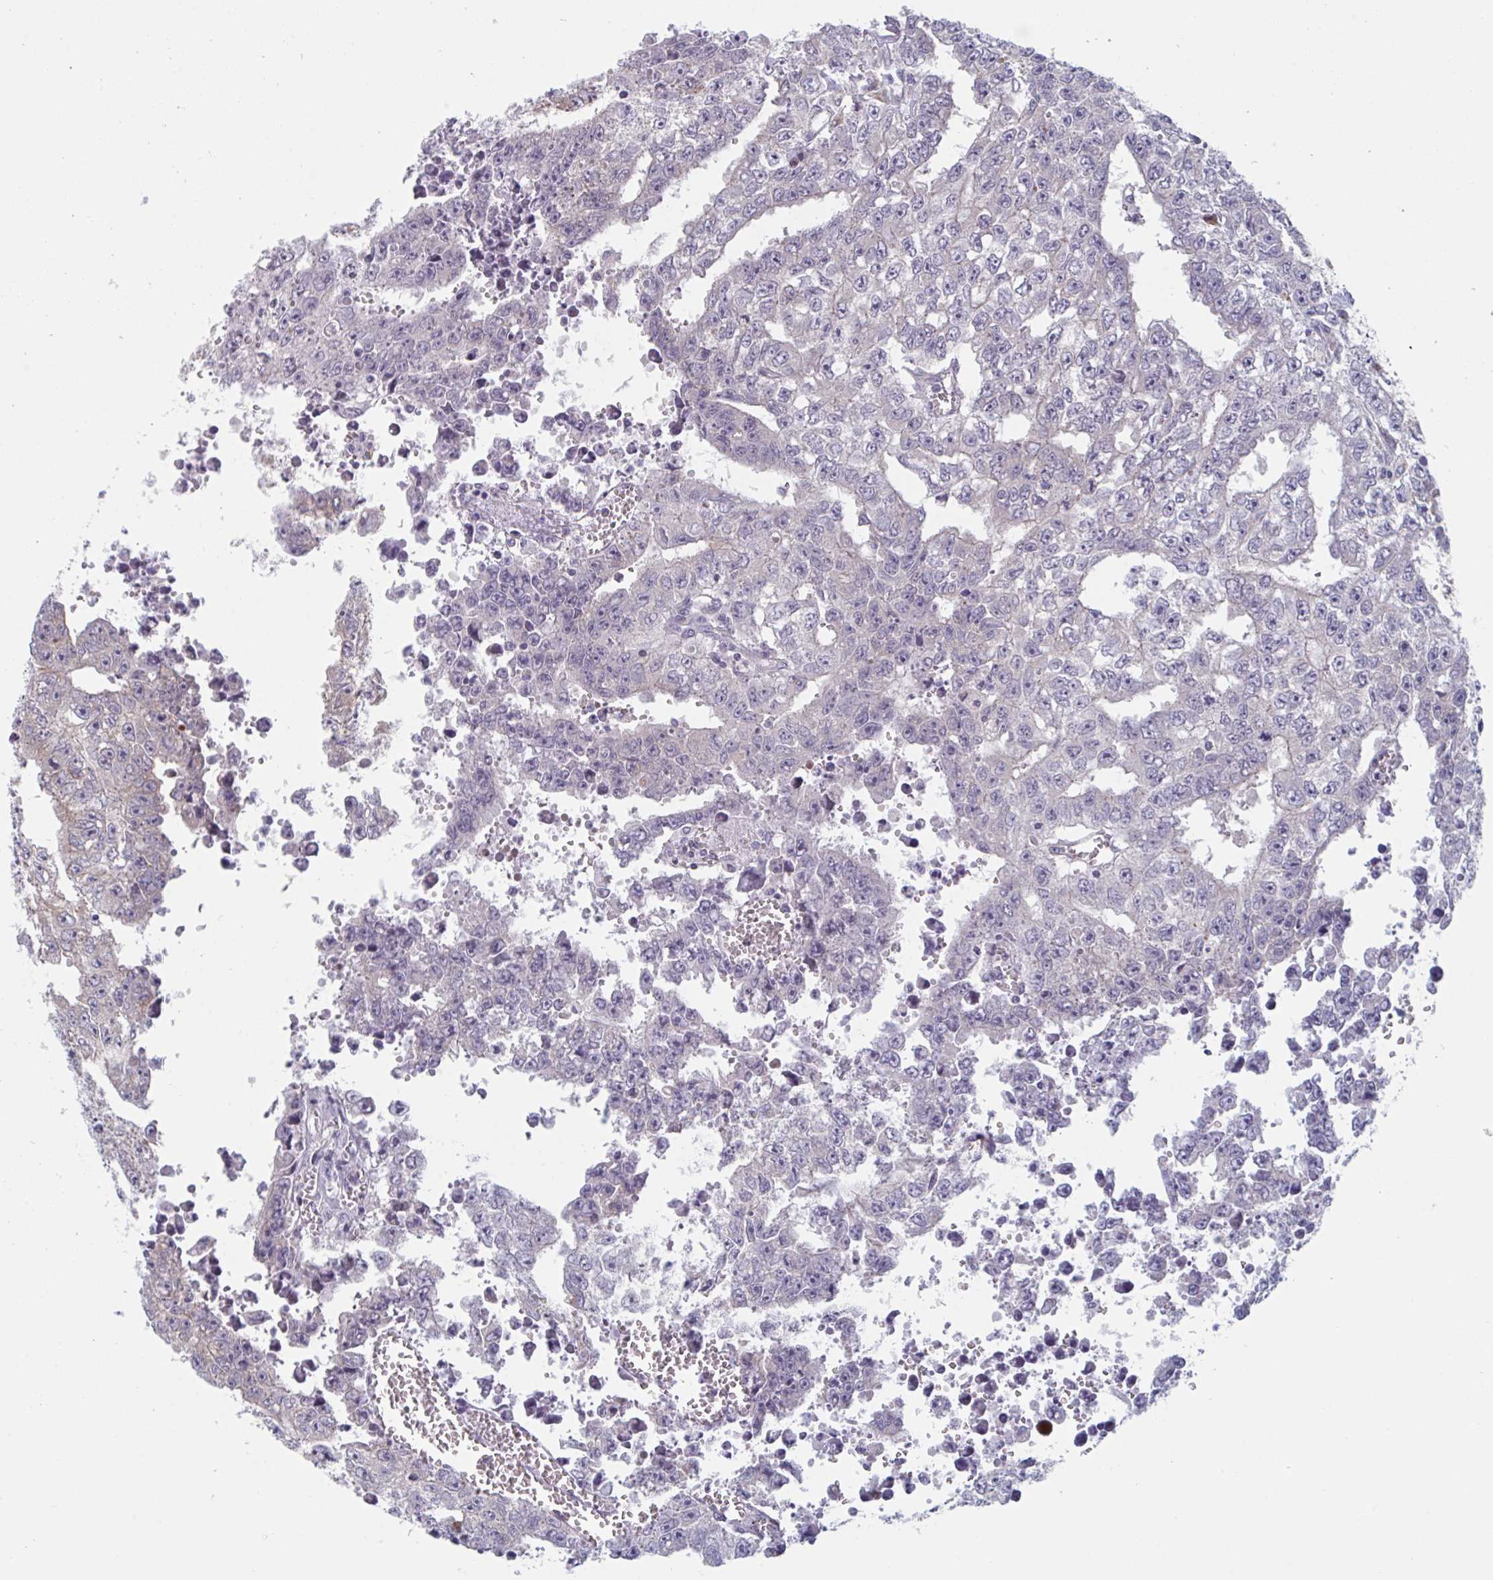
{"staining": {"intensity": "weak", "quantity": "<25%", "location": "cytoplasmic/membranous"}, "tissue": "testis cancer", "cell_type": "Tumor cells", "image_type": "cancer", "snomed": [{"axis": "morphology", "description": "Carcinoma, Embryonal, NOS"}, {"axis": "morphology", "description": "Teratoma, malignant, NOS"}, {"axis": "topography", "description": "Testis"}], "caption": "Immunohistochemical staining of human testis embryonal carcinoma displays no significant expression in tumor cells. (Brightfield microscopy of DAB (3,3'-diaminobenzidine) immunohistochemistry at high magnification).", "gene": "TNFSF10", "patient": {"sex": "male", "age": 24}}